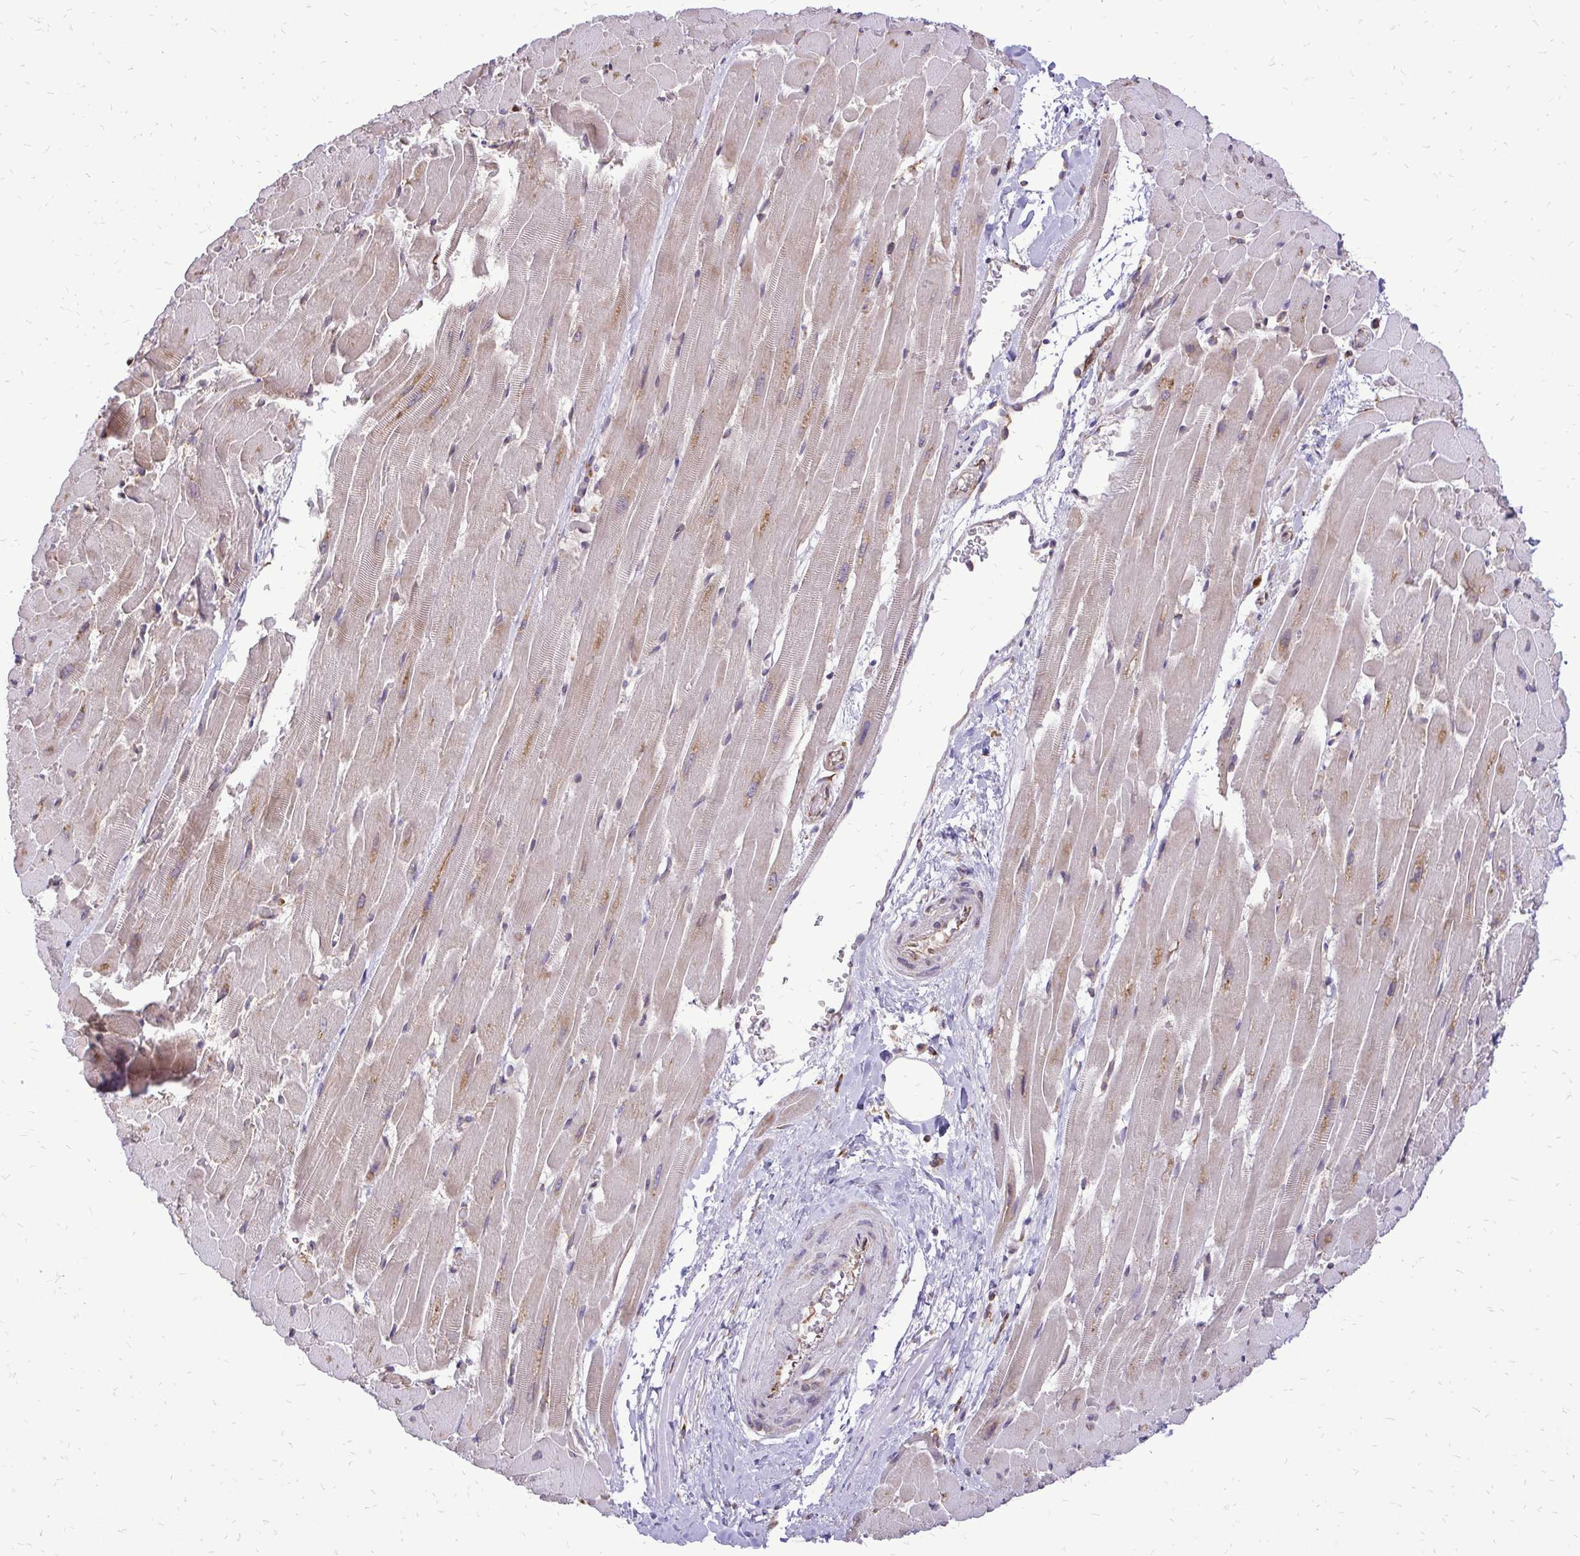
{"staining": {"intensity": "weak", "quantity": "25%-75%", "location": "cytoplasmic/membranous"}, "tissue": "heart muscle", "cell_type": "Cardiomyocytes", "image_type": "normal", "snomed": [{"axis": "morphology", "description": "Normal tissue, NOS"}, {"axis": "topography", "description": "Heart"}], "caption": "This micrograph displays immunohistochemistry staining of normal human heart muscle, with low weak cytoplasmic/membranous expression in about 25%-75% of cardiomyocytes.", "gene": "RPS3", "patient": {"sex": "male", "age": 37}}